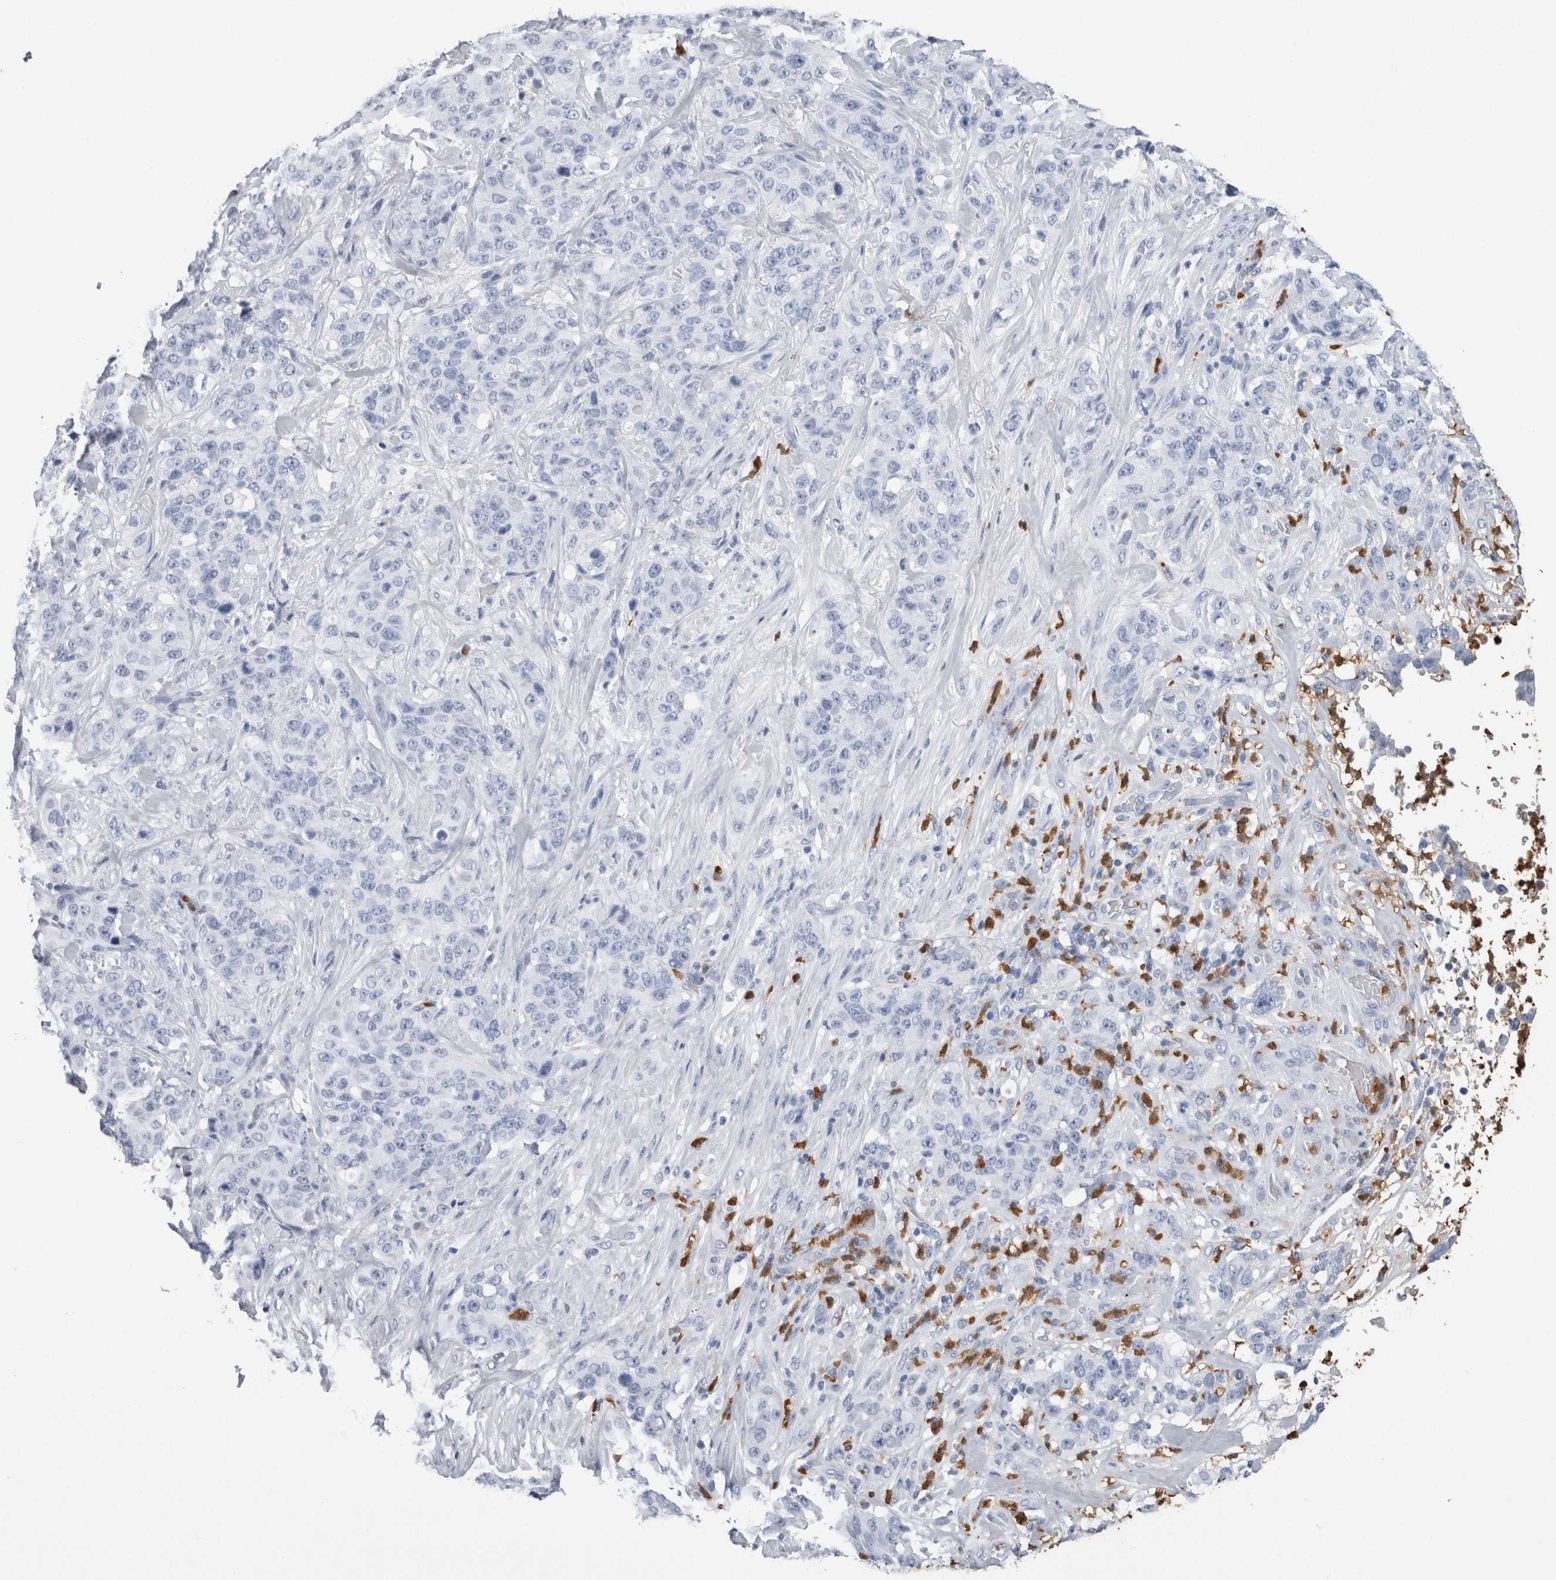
{"staining": {"intensity": "negative", "quantity": "none", "location": "none"}, "tissue": "stomach cancer", "cell_type": "Tumor cells", "image_type": "cancer", "snomed": [{"axis": "morphology", "description": "Adenocarcinoma, NOS"}, {"axis": "topography", "description": "Stomach"}], "caption": "Histopathology image shows no protein positivity in tumor cells of stomach cancer (adenocarcinoma) tissue. (DAB immunohistochemistry (IHC), high magnification).", "gene": "S100A12", "patient": {"sex": "male", "age": 48}}